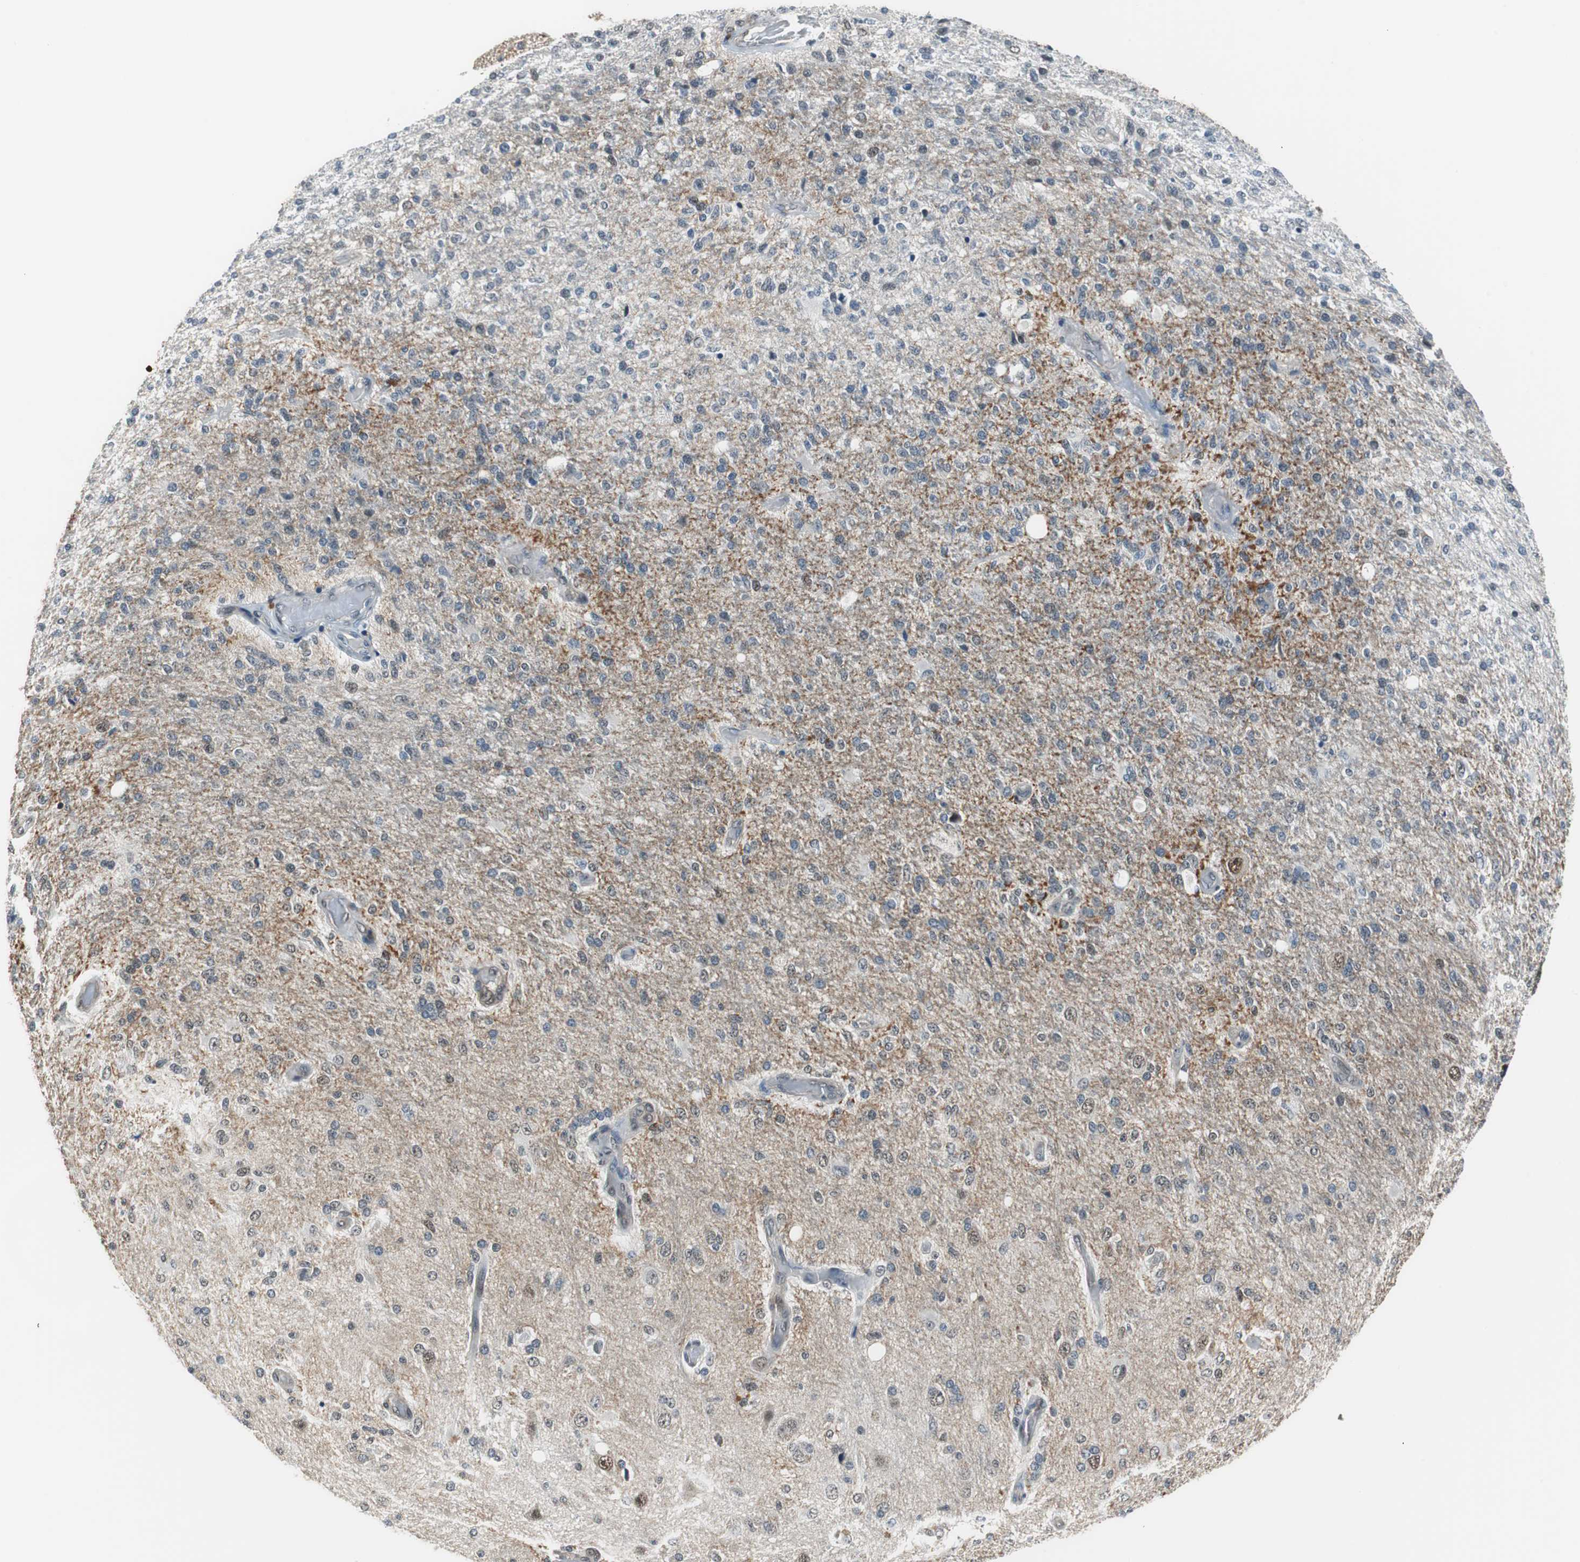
{"staining": {"intensity": "weak", "quantity": "25%-75%", "location": "nuclear"}, "tissue": "glioma", "cell_type": "Tumor cells", "image_type": "cancer", "snomed": [{"axis": "morphology", "description": "Normal tissue, NOS"}, {"axis": "morphology", "description": "Glioma, malignant, High grade"}, {"axis": "topography", "description": "Cerebral cortex"}], "caption": "Immunohistochemical staining of human malignant high-grade glioma exhibits low levels of weak nuclear staining in about 25%-75% of tumor cells.", "gene": "MAFB", "patient": {"sex": "male", "age": 77}}